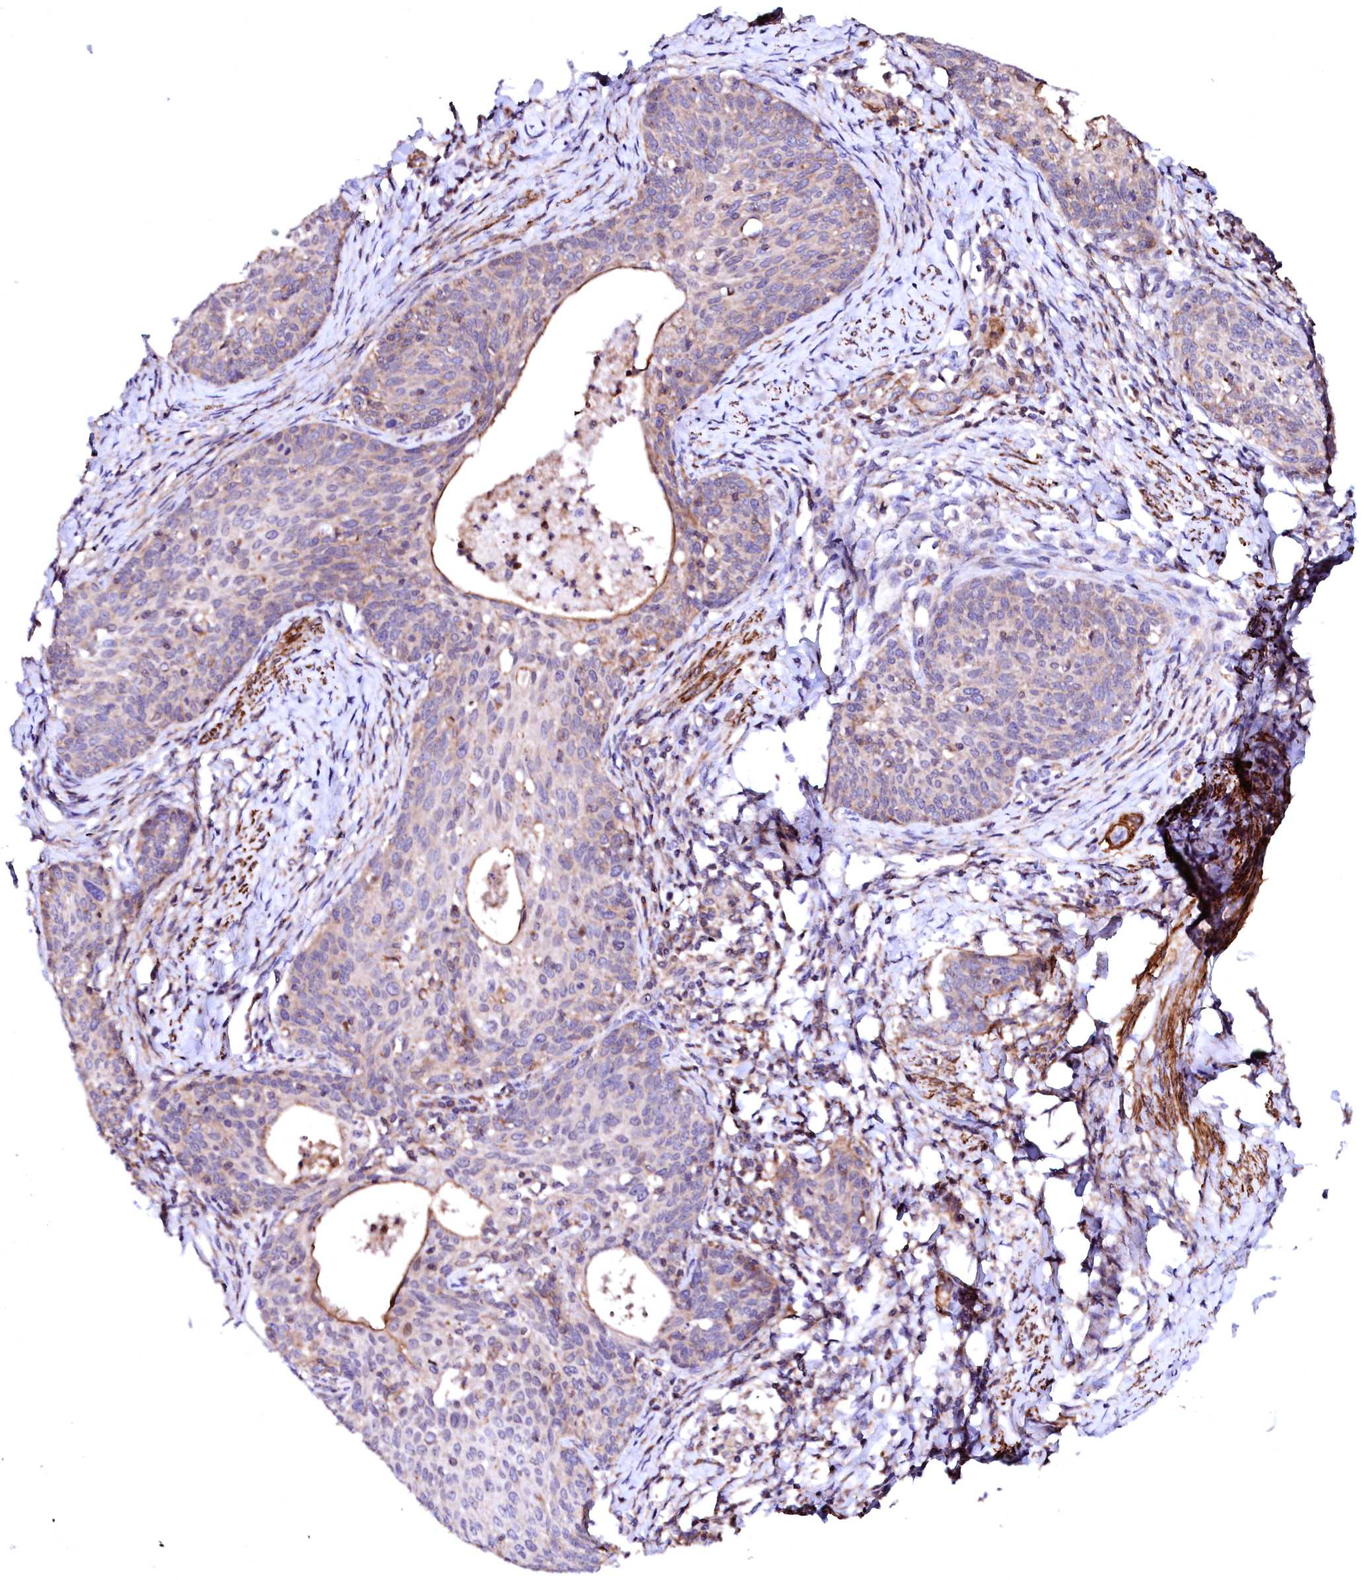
{"staining": {"intensity": "negative", "quantity": "none", "location": "none"}, "tissue": "cervical cancer", "cell_type": "Tumor cells", "image_type": "cancer", "snomed": [{"axis": "morphology", "description": "Squamous cell carcinoma, NOS"}, {"axis": "topography", "description": "Cervix"}], "caption": "High power microscopy micrograph of an IHC micrograph of squamous cell carcinoma (cervical), revealing no significant staining in tumor cells.", "gene": "GPR176", "patient": {"sex": "female", "age": 52}}